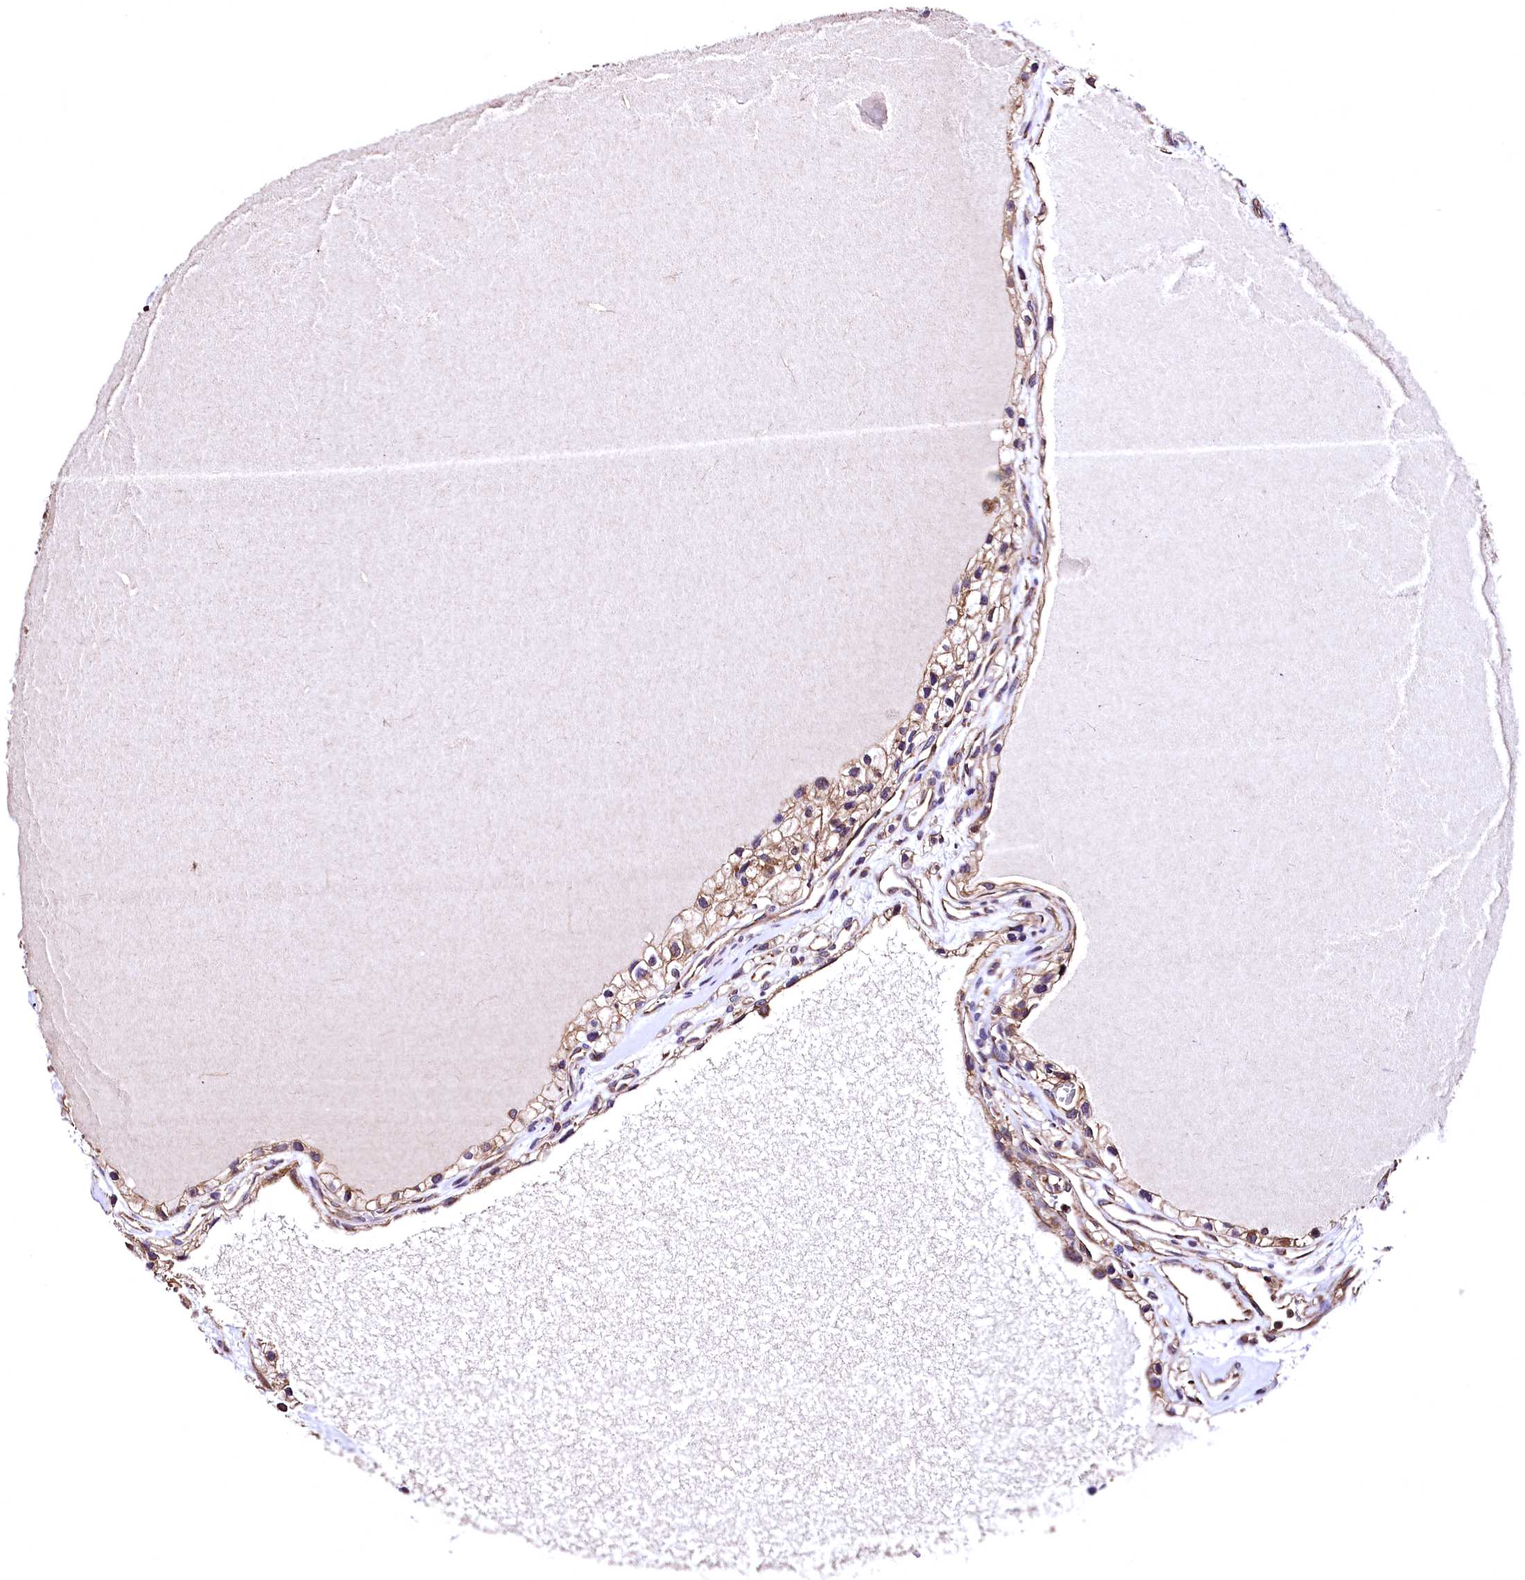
{"staining": {"intensity": "moderate", "quantity": ">75%", "location": "cytoplasmic/membranous"}, "tissue": "renal cancer", "cell_type": "Tumor cells", "image_type": "cancer", "snomed": [{"axis": "morphology", "description": "Adenocarcinoma, NOS"}, {"axis": "topography", "description": "Kidney"}], "caption": "Immunohistochemical staining of adenocarcinoma (renal) demonstrates medium levels of moderate cytoplasmic/membranous protein positivity in about >75% of tumor cells.", "gene": "LRSAM1", "patient": {"sex": "female", "age": 57}}